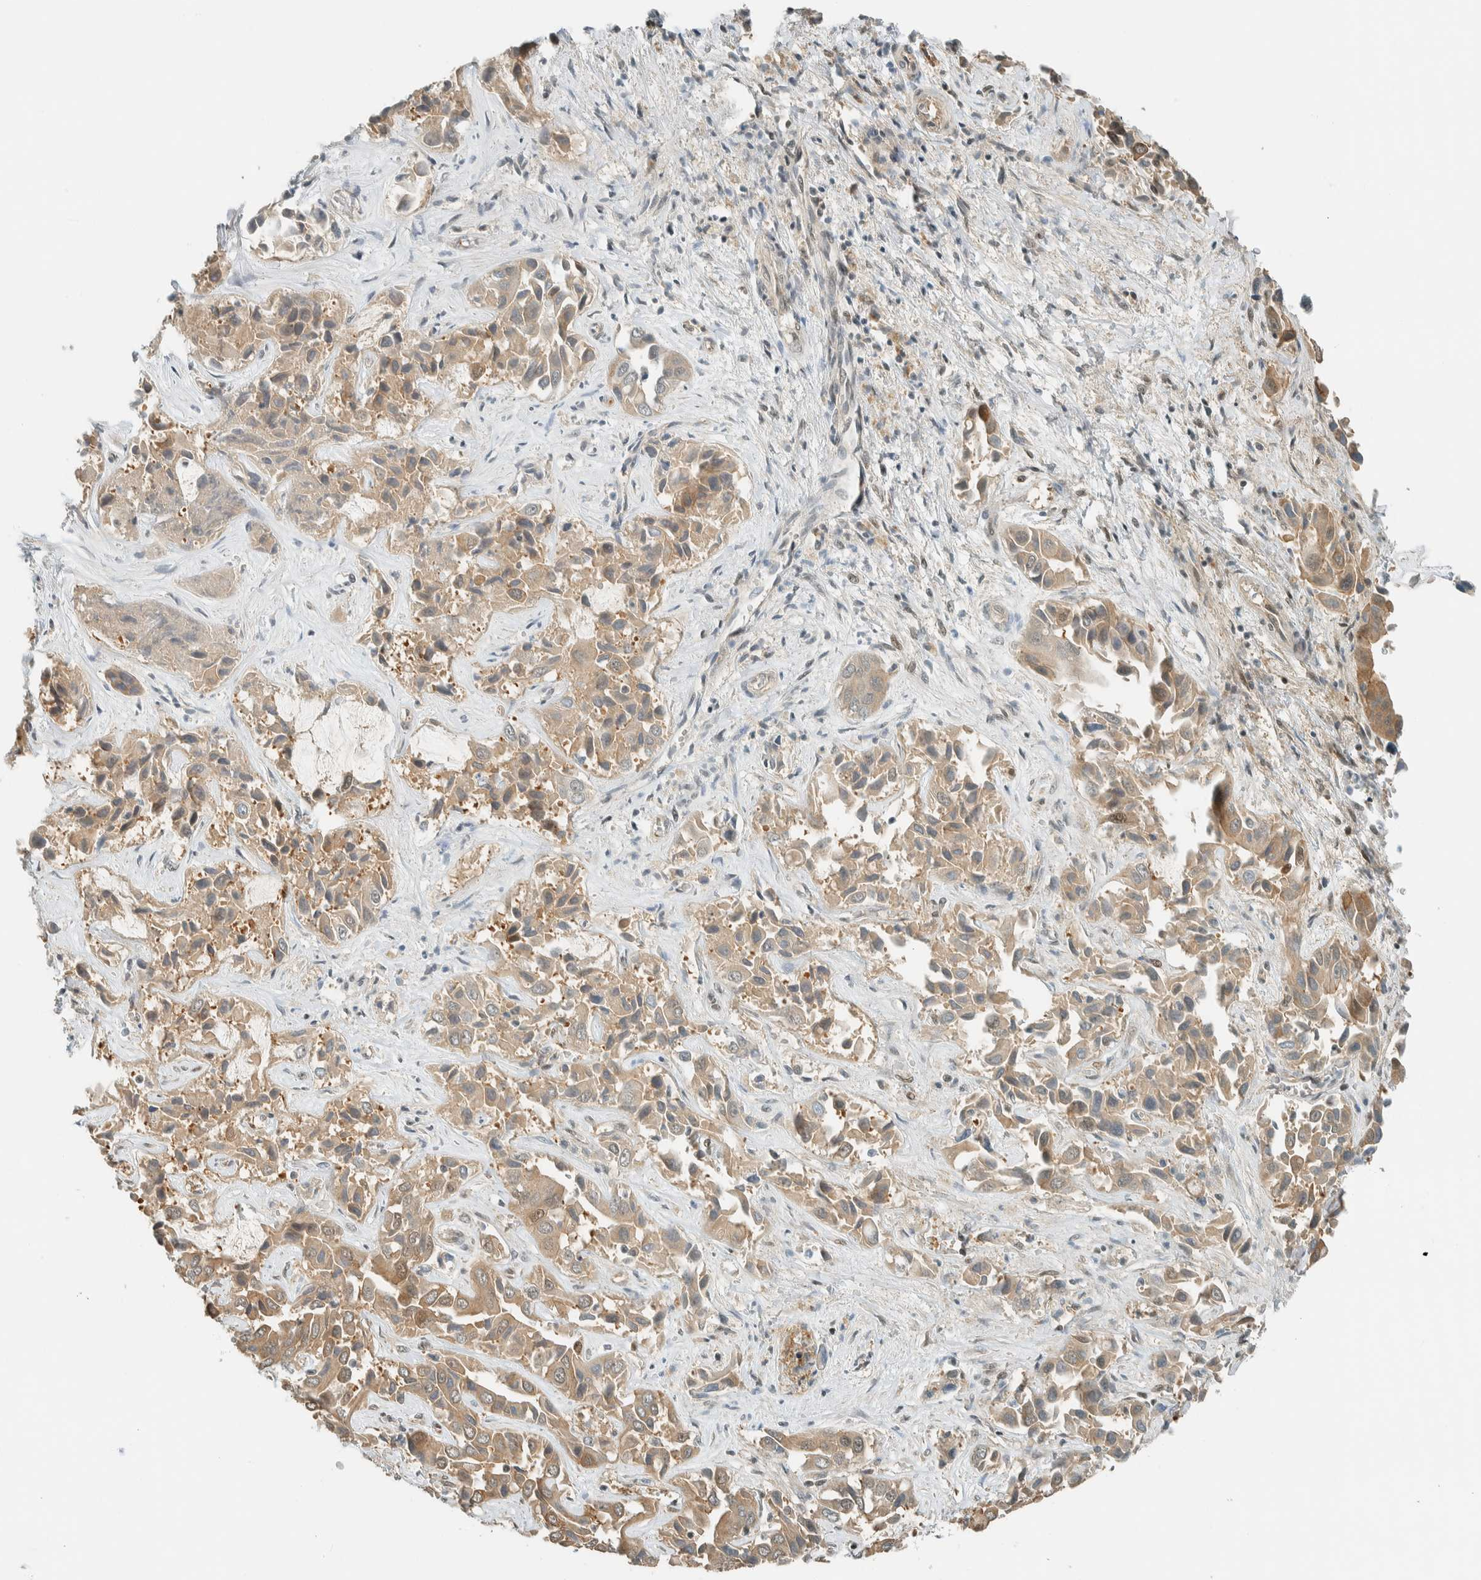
{"staining": {"intensity": "weak", "quantity": ">75%", "location": "cytoplasmic/membranous"}, "tissue": "liver cancer", "cell_type": "Tumor cells", "image_type": "cancer", "snomed": [{"axis": "morphology", "description": "Cholangiocarcinoma"}, {"axis": "topography", "description": "Liver"}], "caption": "The immunohistochemical stain highlights weak cytoplasmic/membranous staining in tumor cells of liver cholangiocarcinoma tissue.", "gene": "NIBAN2", "patient": {"sex": "female", "age": 52}}